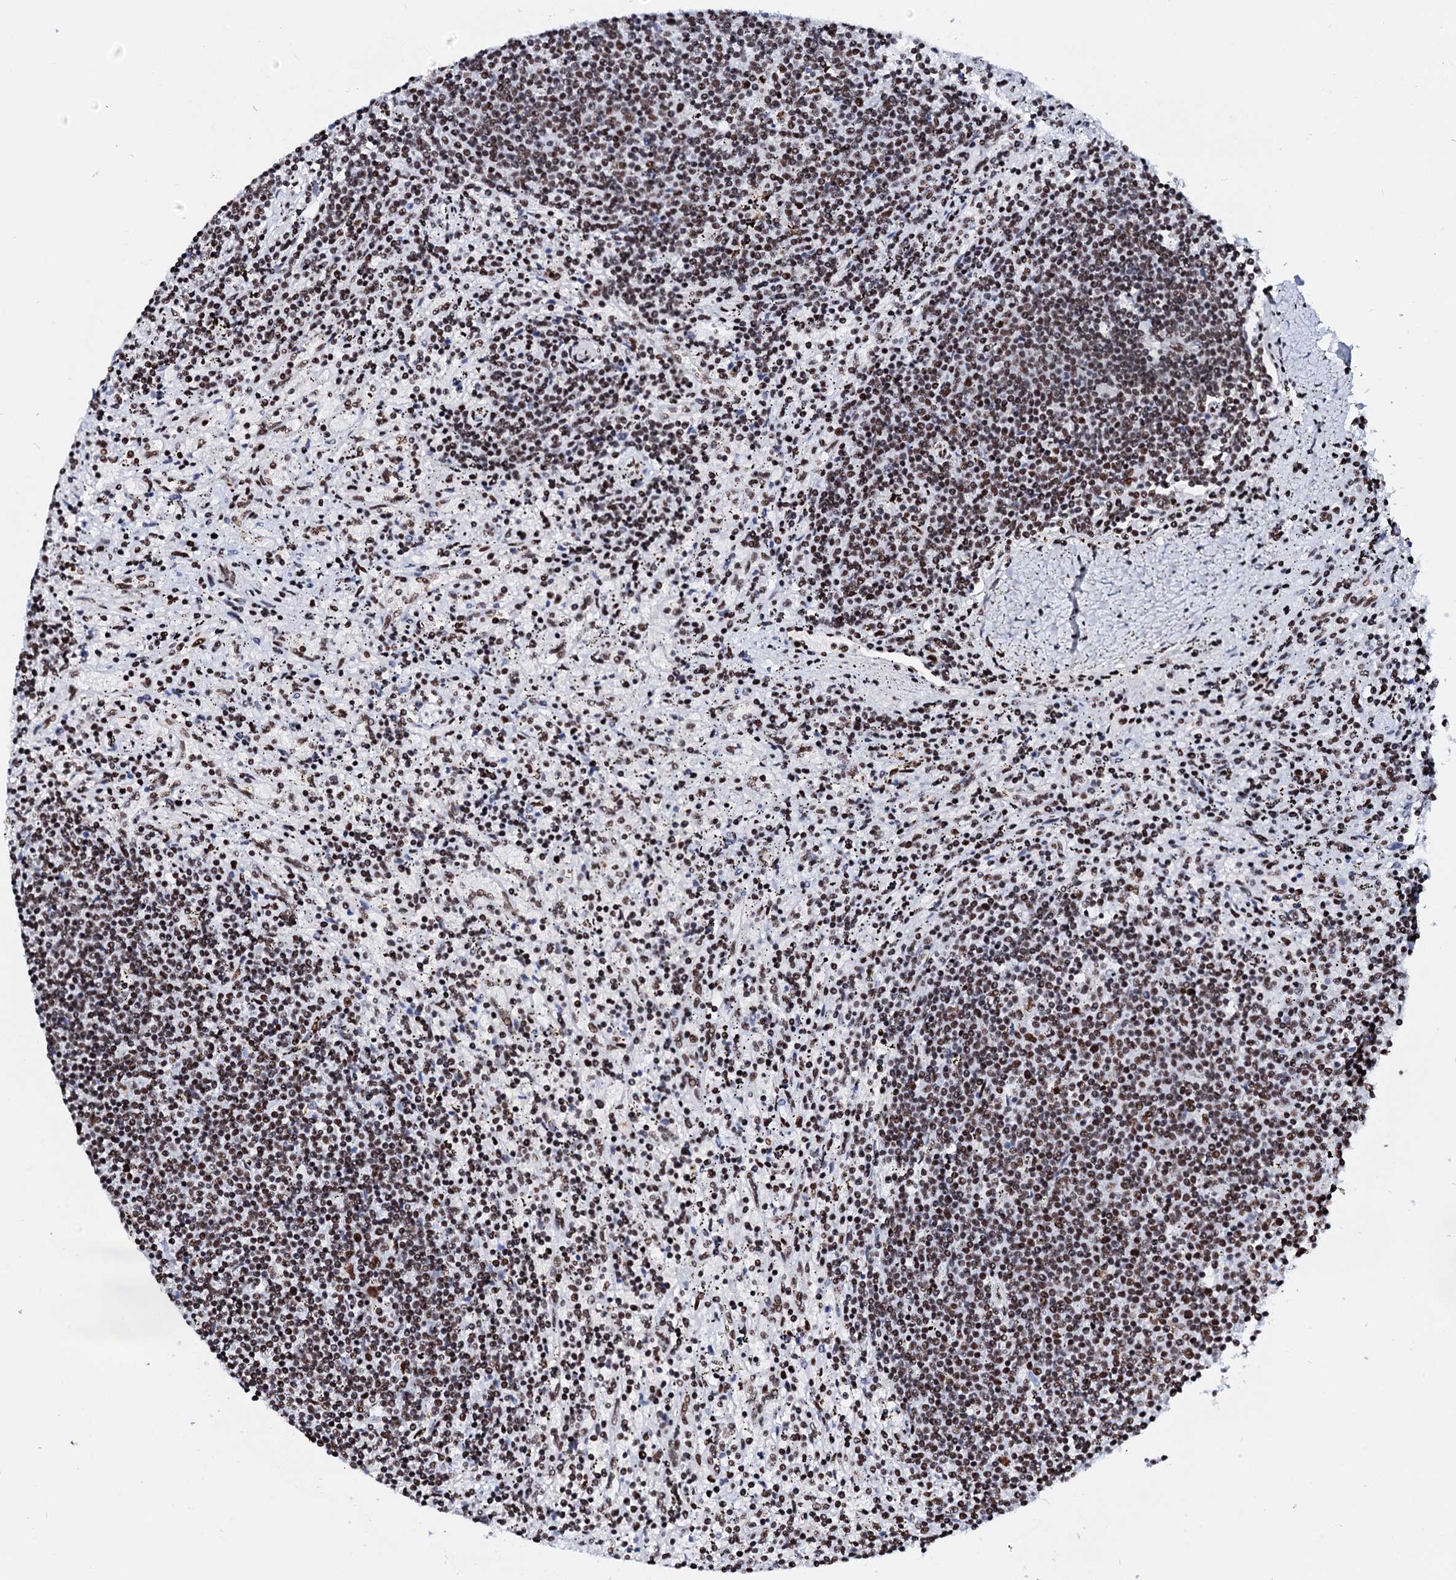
{"staining": {"intensity": "moderate", "quantity": ">75%", "location": "nuclear"}, "tissue": "lymphoma", "cell_type": "Tumor cells", "image_type": "cancer", "snomed": [{"axis": "morphology", "description": "Malignant lymphoma, non-Hodgkin's type, Low grade"}, {"axis": "topography", "description": "Spleen"}], "caption": "Immunohistochemical staining of low-grade malignant lymphoma, non-Hodgkin's type displays medium levels of moderate nuclear expression in approximately >75% of tumor cells.", "gene": "RALY", "patient": {"sex": "male", "age": 76}}